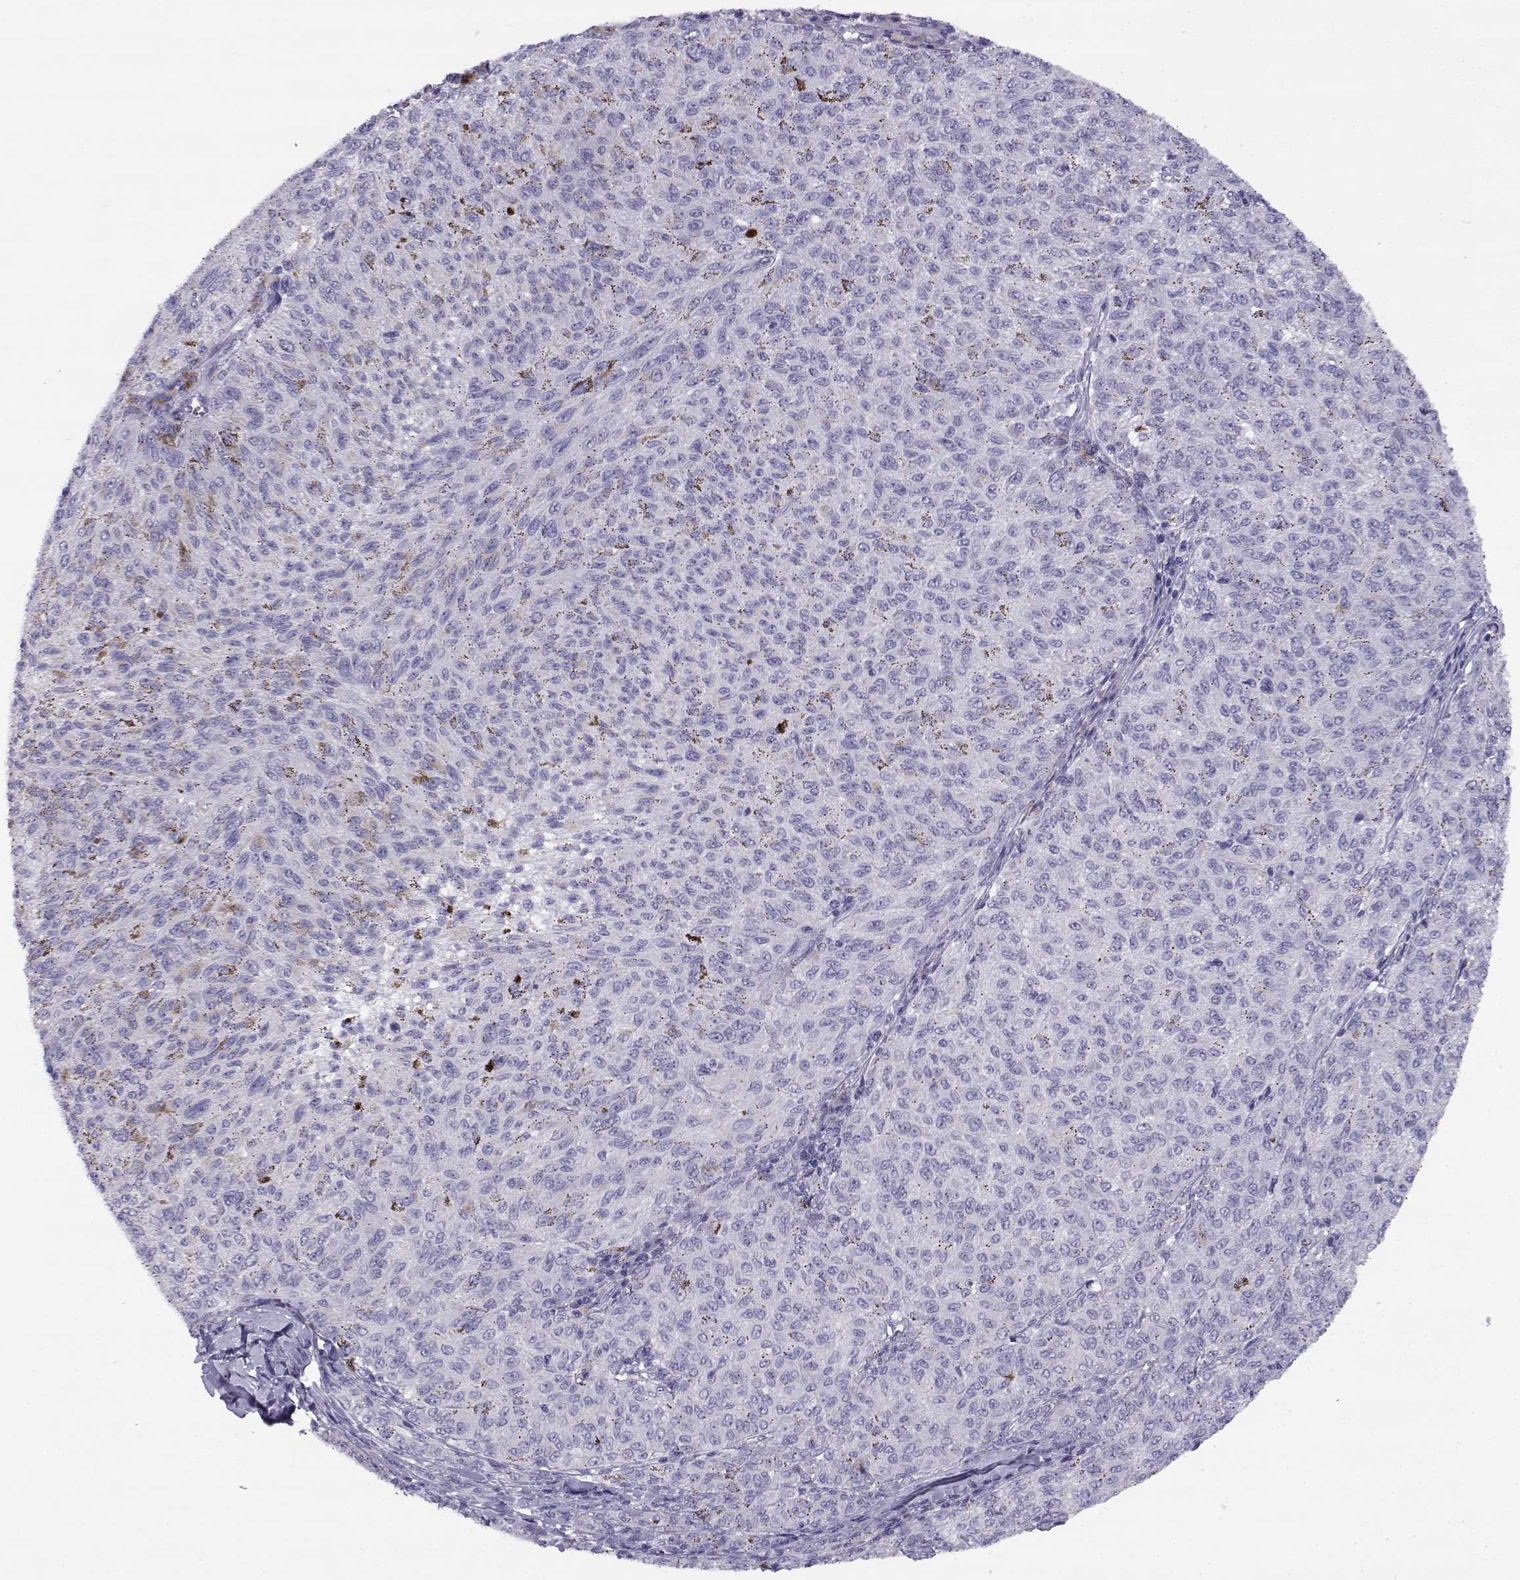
{"staining": {"intensity": "negative", "quantity": "none", "location": "none"}, "tissue": "melanoma", "cell_type": "Tumor cells", "image_type": "cancer", "snomed": [{"axis": "morphology", "description": "Malignant melanoma, NOS"}, {"axis": "topography", "description": "Skin"}], "caption": "A histopathology image of human melanoma is negative for staining in tumor cells.", "gene": "FAM166A", "patient": {"sex": "female", "age": 72}}